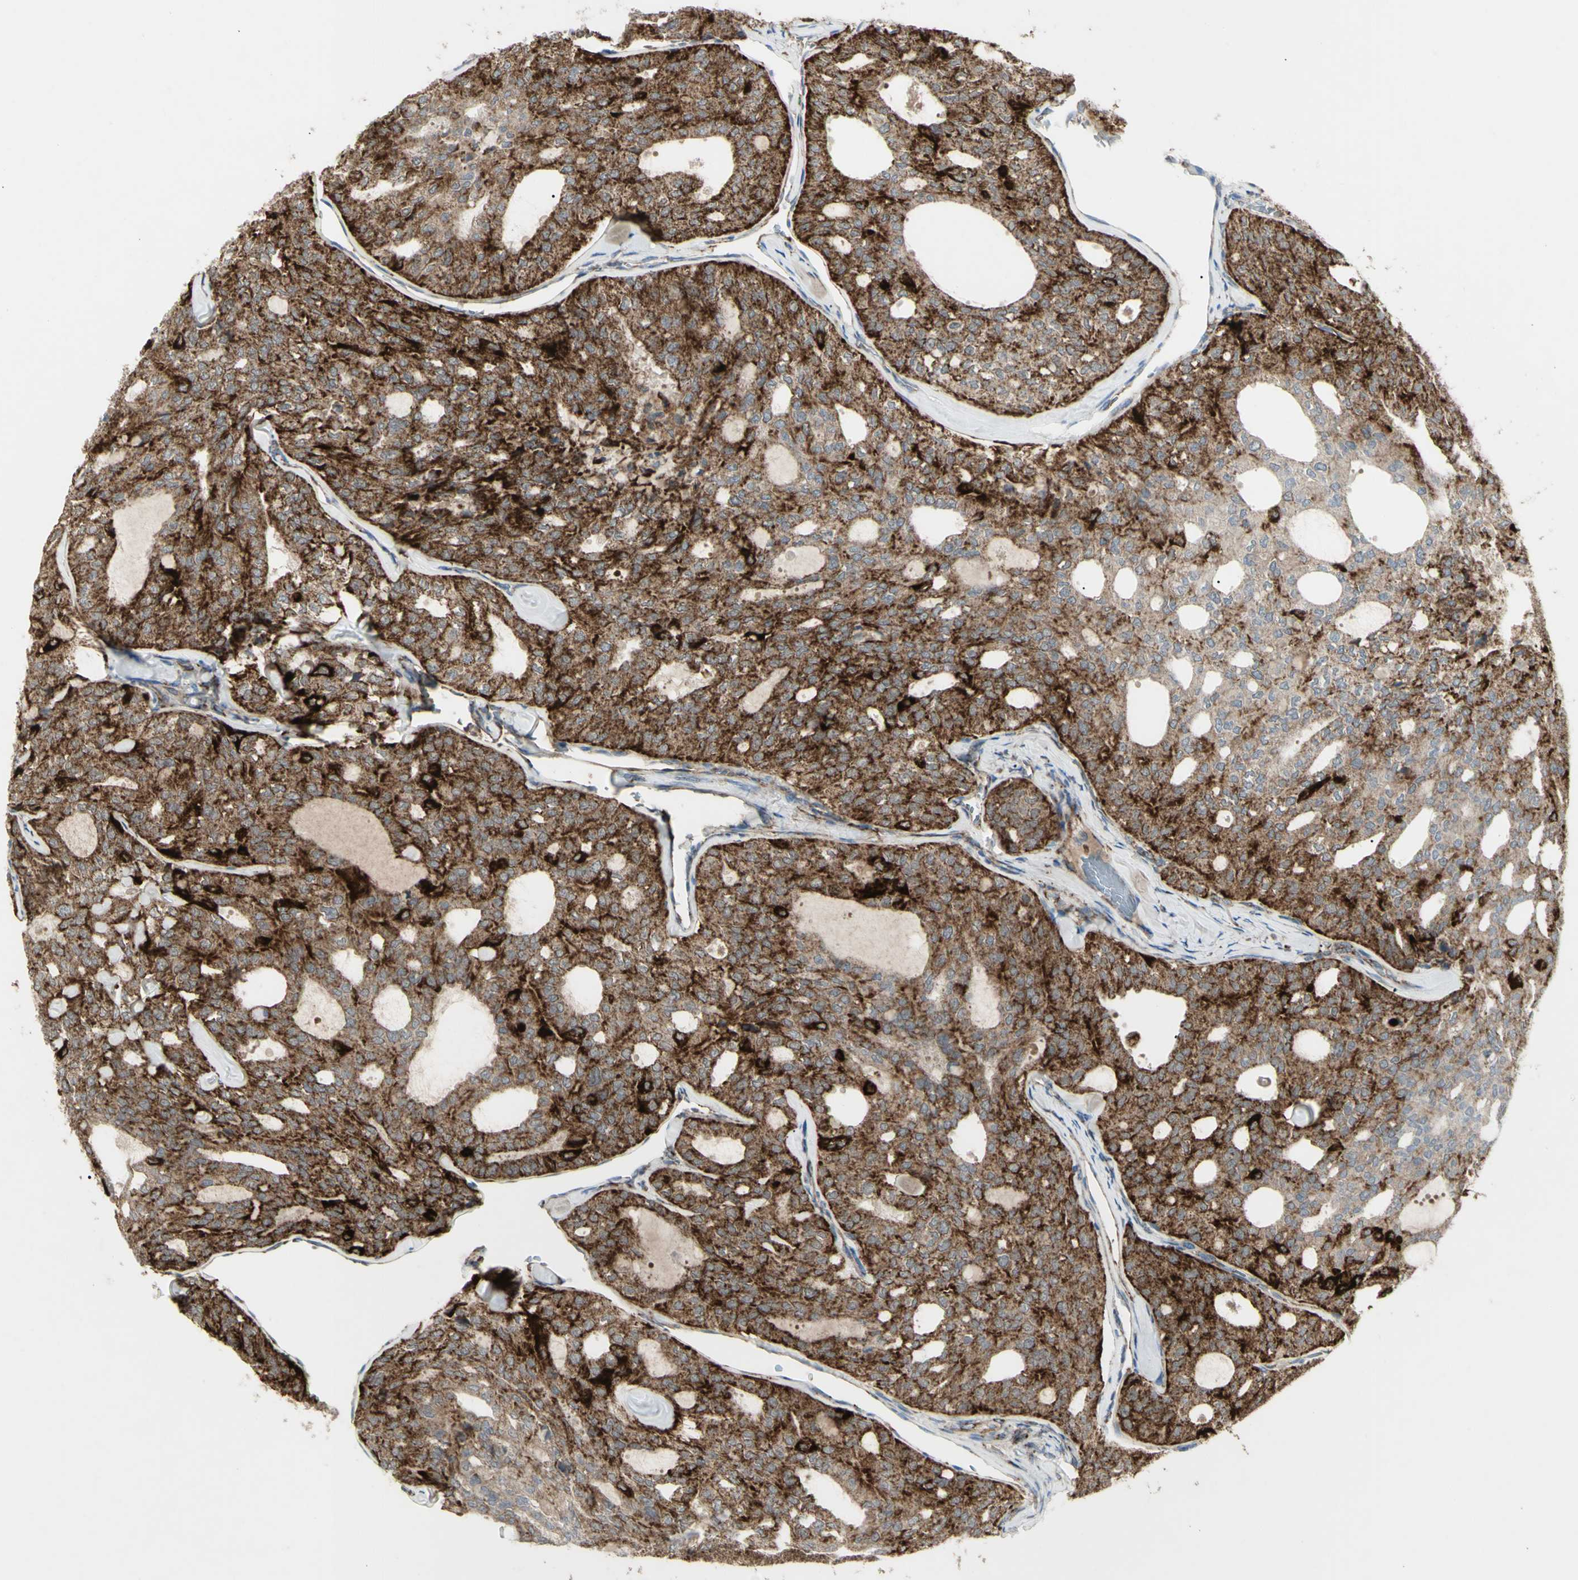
{"staining": {"intensity": "strong", "quantity": ">75%", "location": "cytoplasmic/membranous"}, "tissue": "thyroid cancer", "cell_type": "Tumor cells", "image_type": "cancer", "snomed": [{"axis": "morphology", "description": "Follicular adenoma carcinoma, NOS"}, {"axis": "topography", "description": "Thyroid gland"}], "caption": "Protein staining of follicular adenoma carcinoma (thyroid) tissue shows strong cytoplasmic/membranous expression in about >75% of tumor cells. The staining was performed using DAB to visualize the protein expression in brown, while the nuclei were stained in blue with hematoxylin (Magnification: 20x).", "gene": "CYB5R1", "patient": {"sex": "male", "age": 75}}